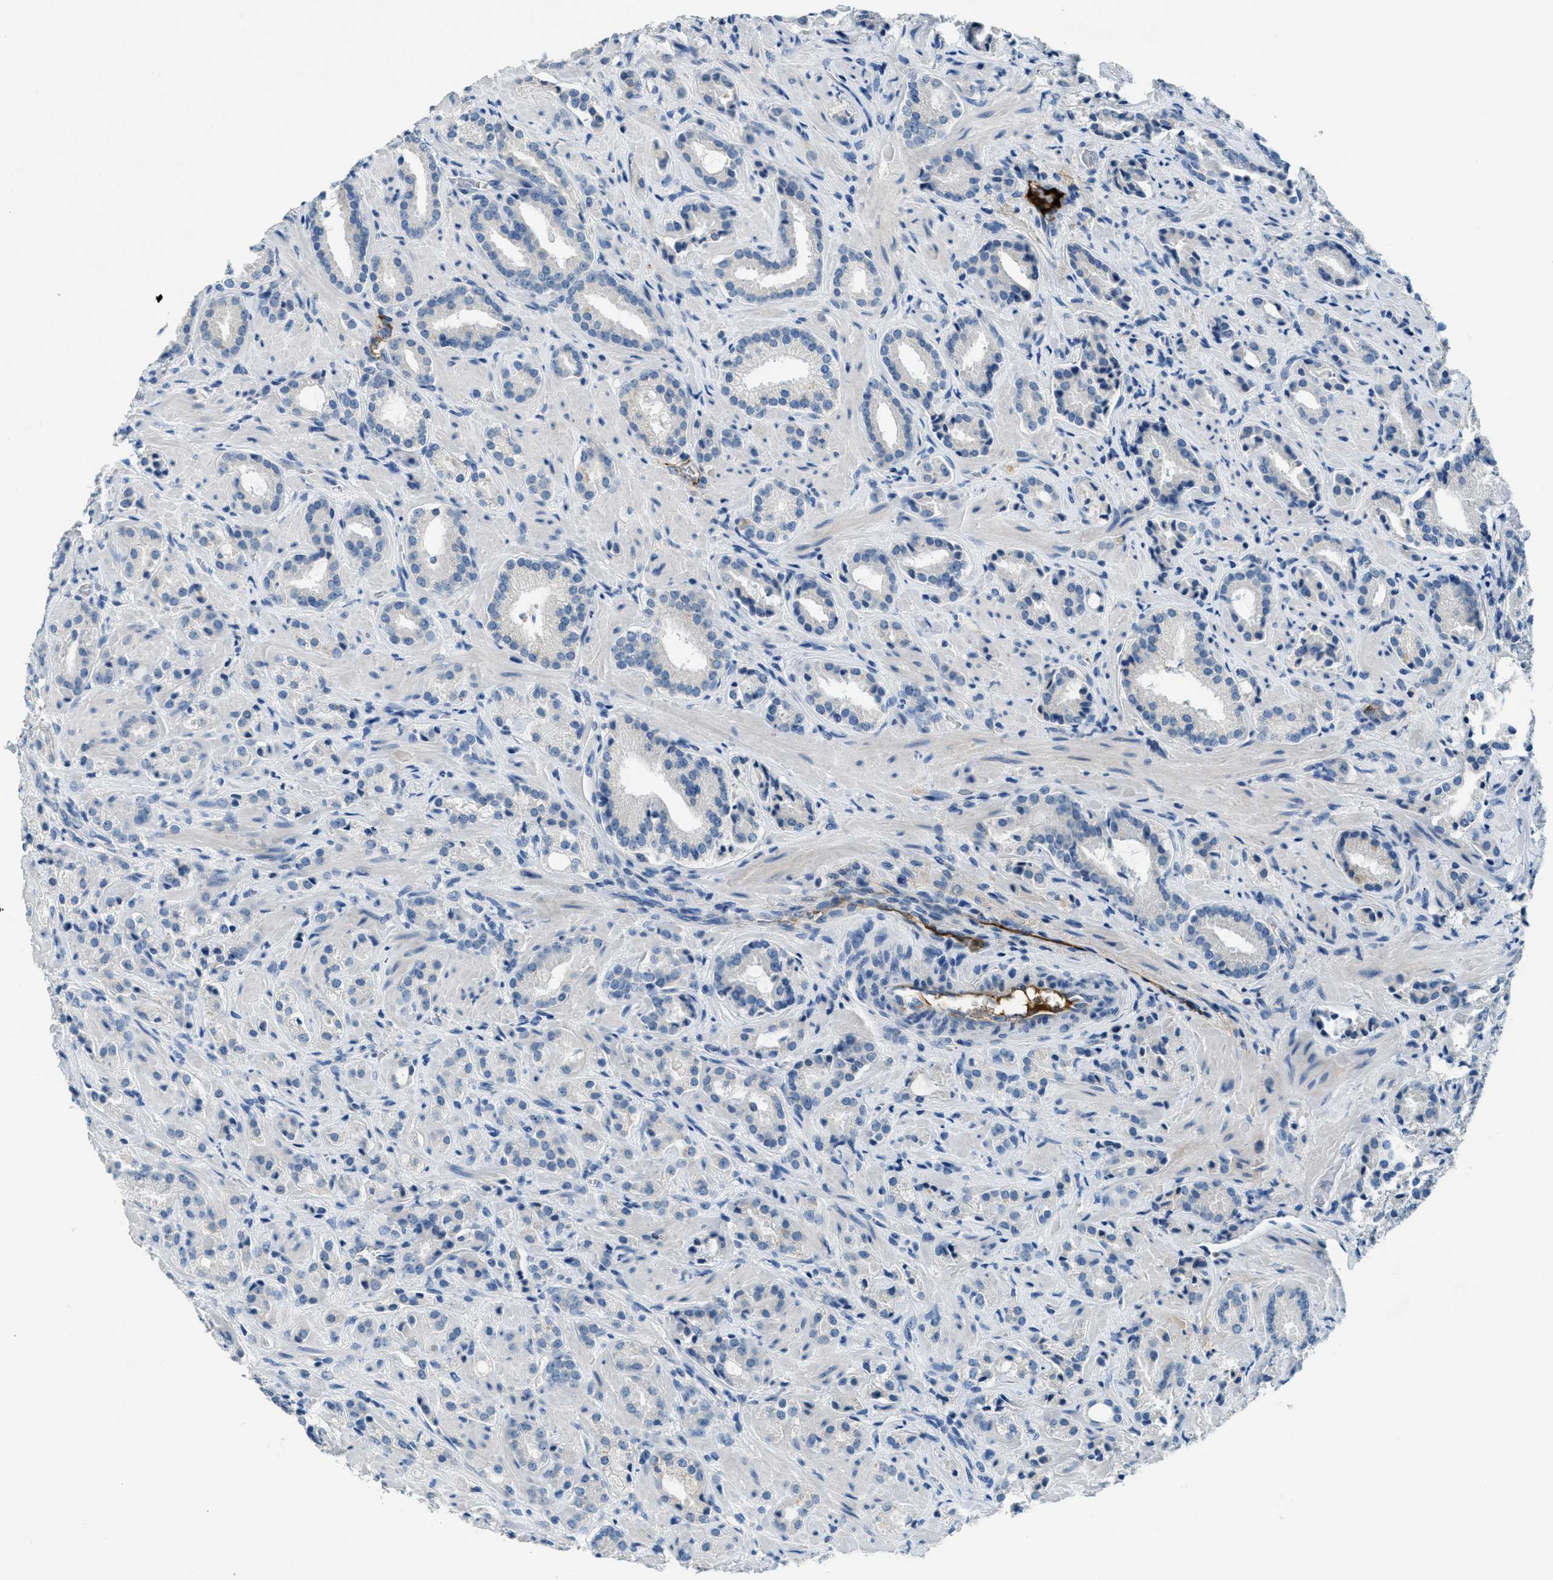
{"staining": {"intensity": "negative", "quantity": "none", "location": "none"}, "tissue": "prostate cancer", "cell_type": "Tumor cells", "image_type": "cancer", "snomed": [{"axis": "morphology", "description": "Adenocarcinoma, High grade"}, {"axis": "topography", "description": "Prostate"}], "caption": "Immunohistochemistry (IHC) of human prostate cancer reveals no expression in tumor cells.", "gene": "A2M", "patient": {"sex": "male", "age": 64}}